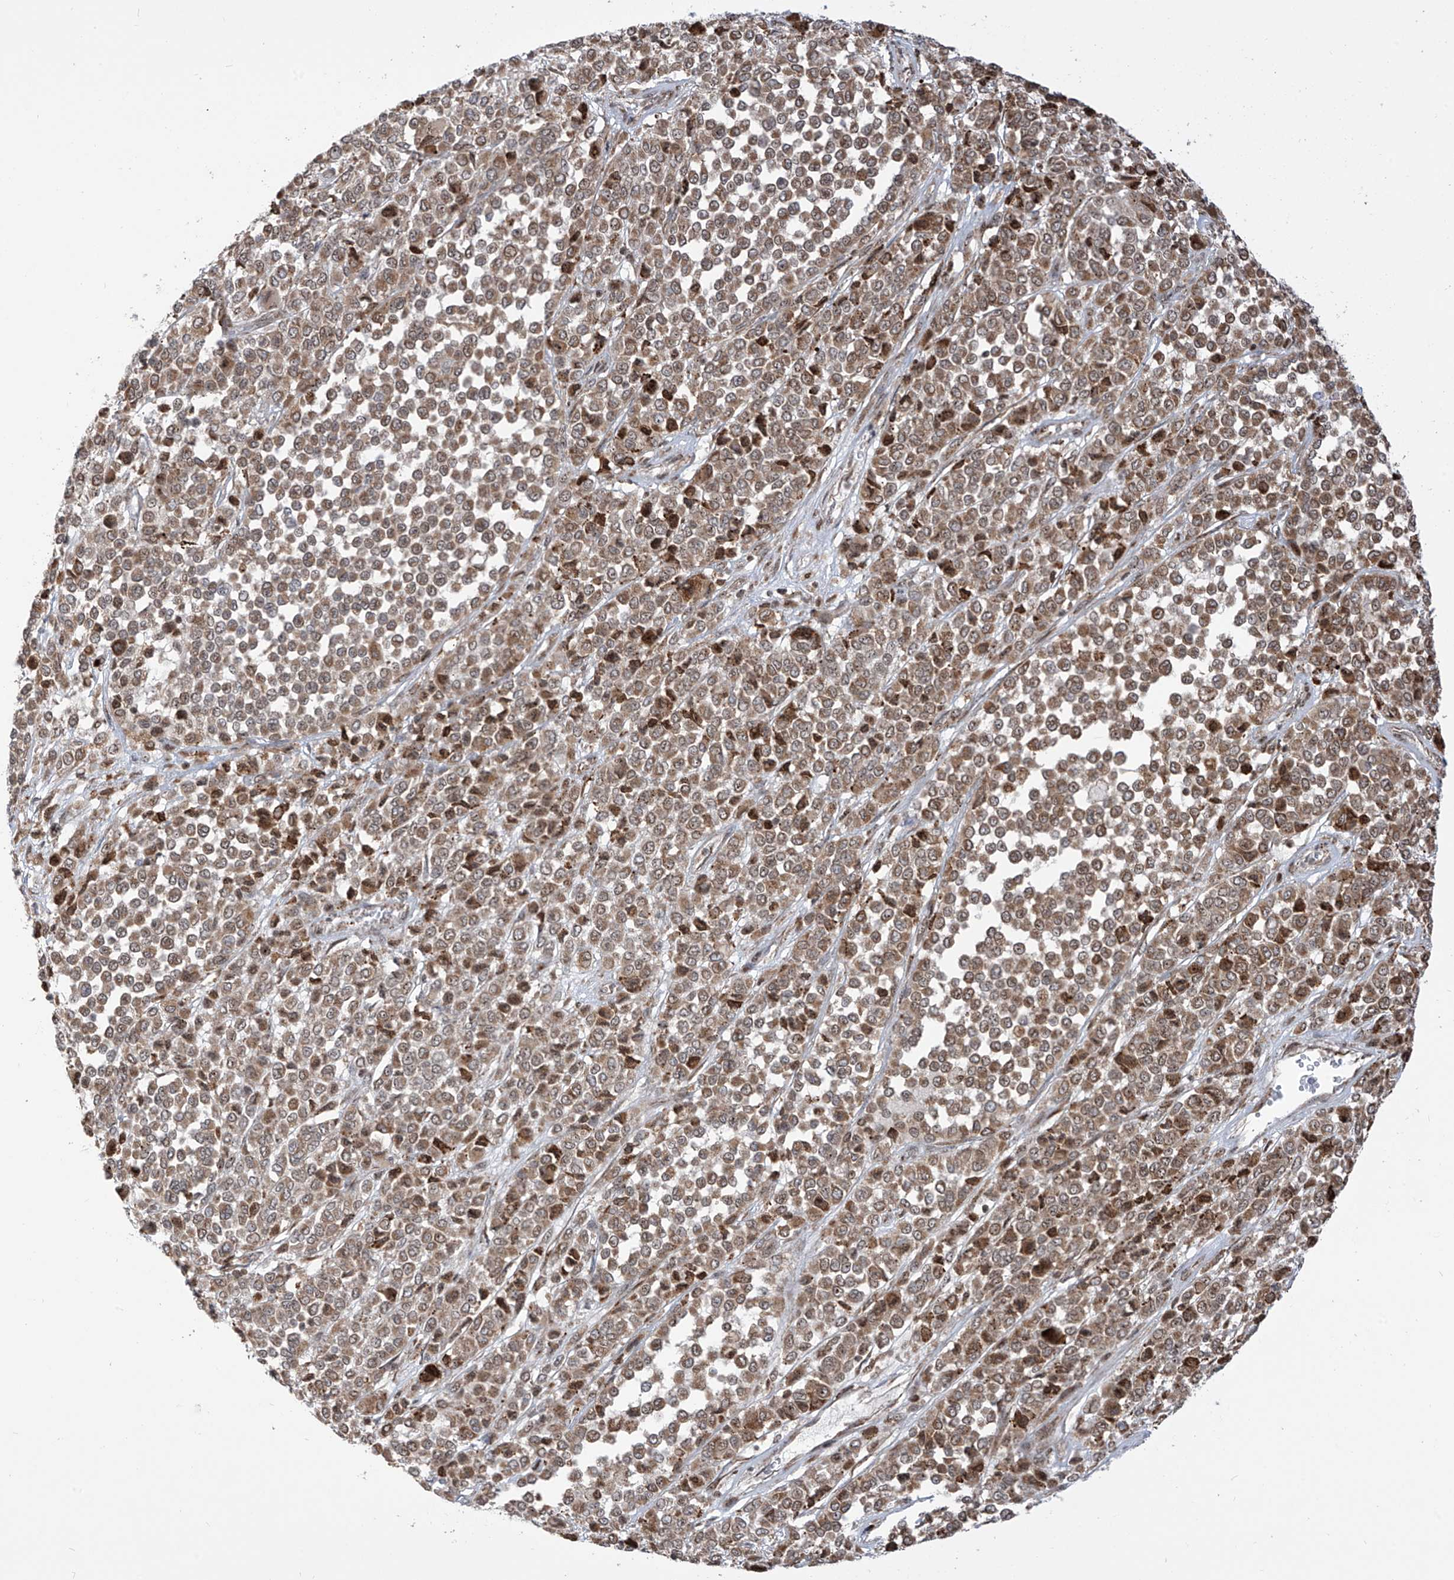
{"staining": {"intensity": "moderate", "quantity": ">75%", "location": "cytoplasmic/membranous,nuclear"}, "tissue": "melanoma", "cell_type": "Tumor cells", "image_type": "cancer", "snomed": [{"axis": "morphology", "description": "Malignant melanoma, Metastatic site"}, {"axis": "topography", "description": "Pancreas"}], "caption": "Malignant melanoma (metastatic site) stained with DAB (3,3'-diaminobenzidine) IHC displays medium levels of moderate cytoplasmic/membranous and nuclear positivity in about >75% of tumor cells. The staining was performed using DAB (3,3'-diaminobenzidine) to visualize the protein expression in brown, while the nuclei were stained in blue with hematoxylin (Magnification: 20x).", "gene": "ZBTB8A", "patient": {"sex": "female", "age": 30}}